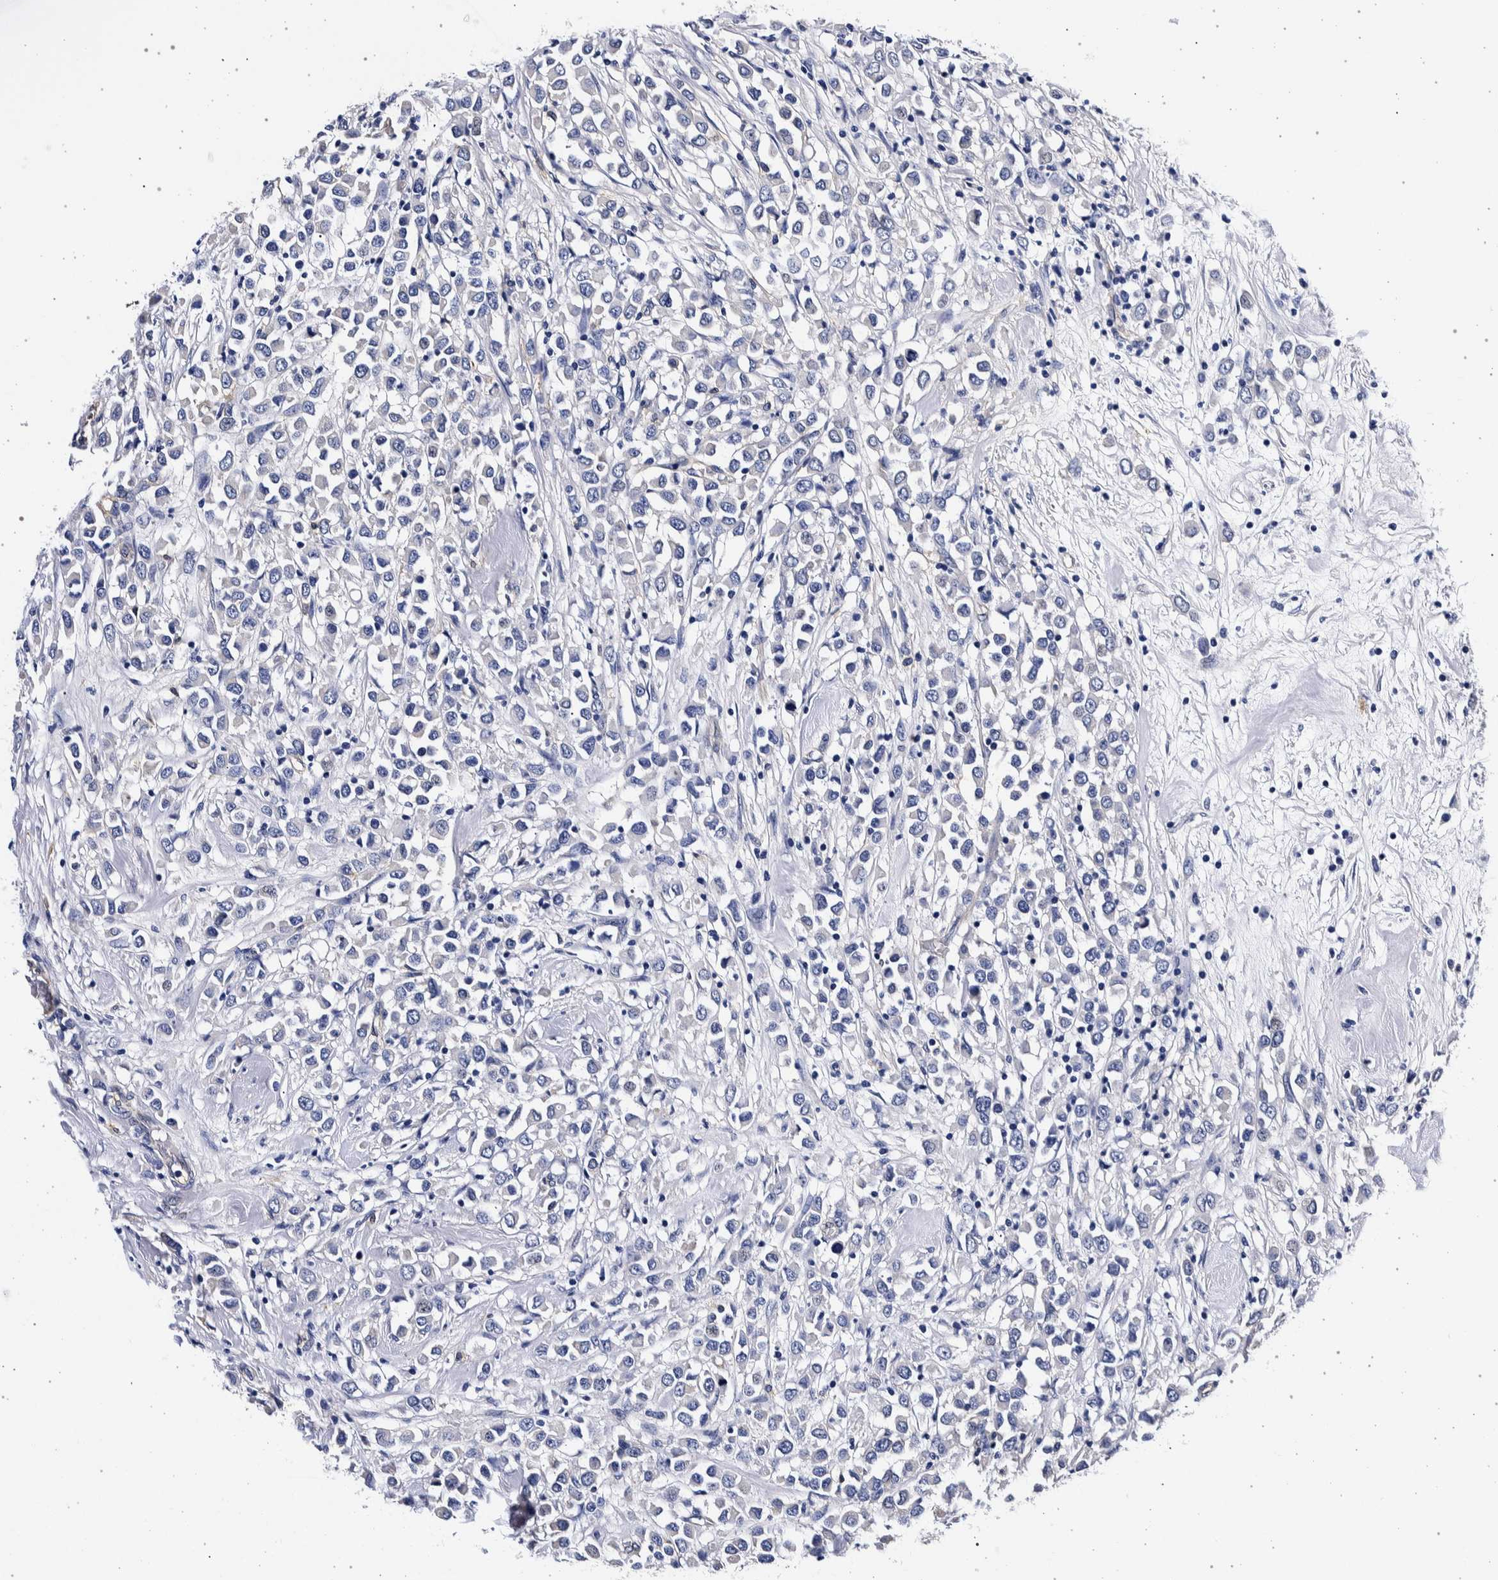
{"staining": {"intensity": "negative", "quantity": "none", "location": "none"}, "tissue": "breast cancer", "cell_type": "Tumor cells", "image_type": "cancer", "snomed": [{"axis": "morphology", "description": "Duct carcinoma"}, {"axis": "topography", "description": "Breast"}], "caption": "Immunohistochemical staining of breast cancer (intraductal carcinoma) displays no significant staining in tumor cells.", "gene": "NIBAN2", "patient": {"sex": "female", "age": 61}}